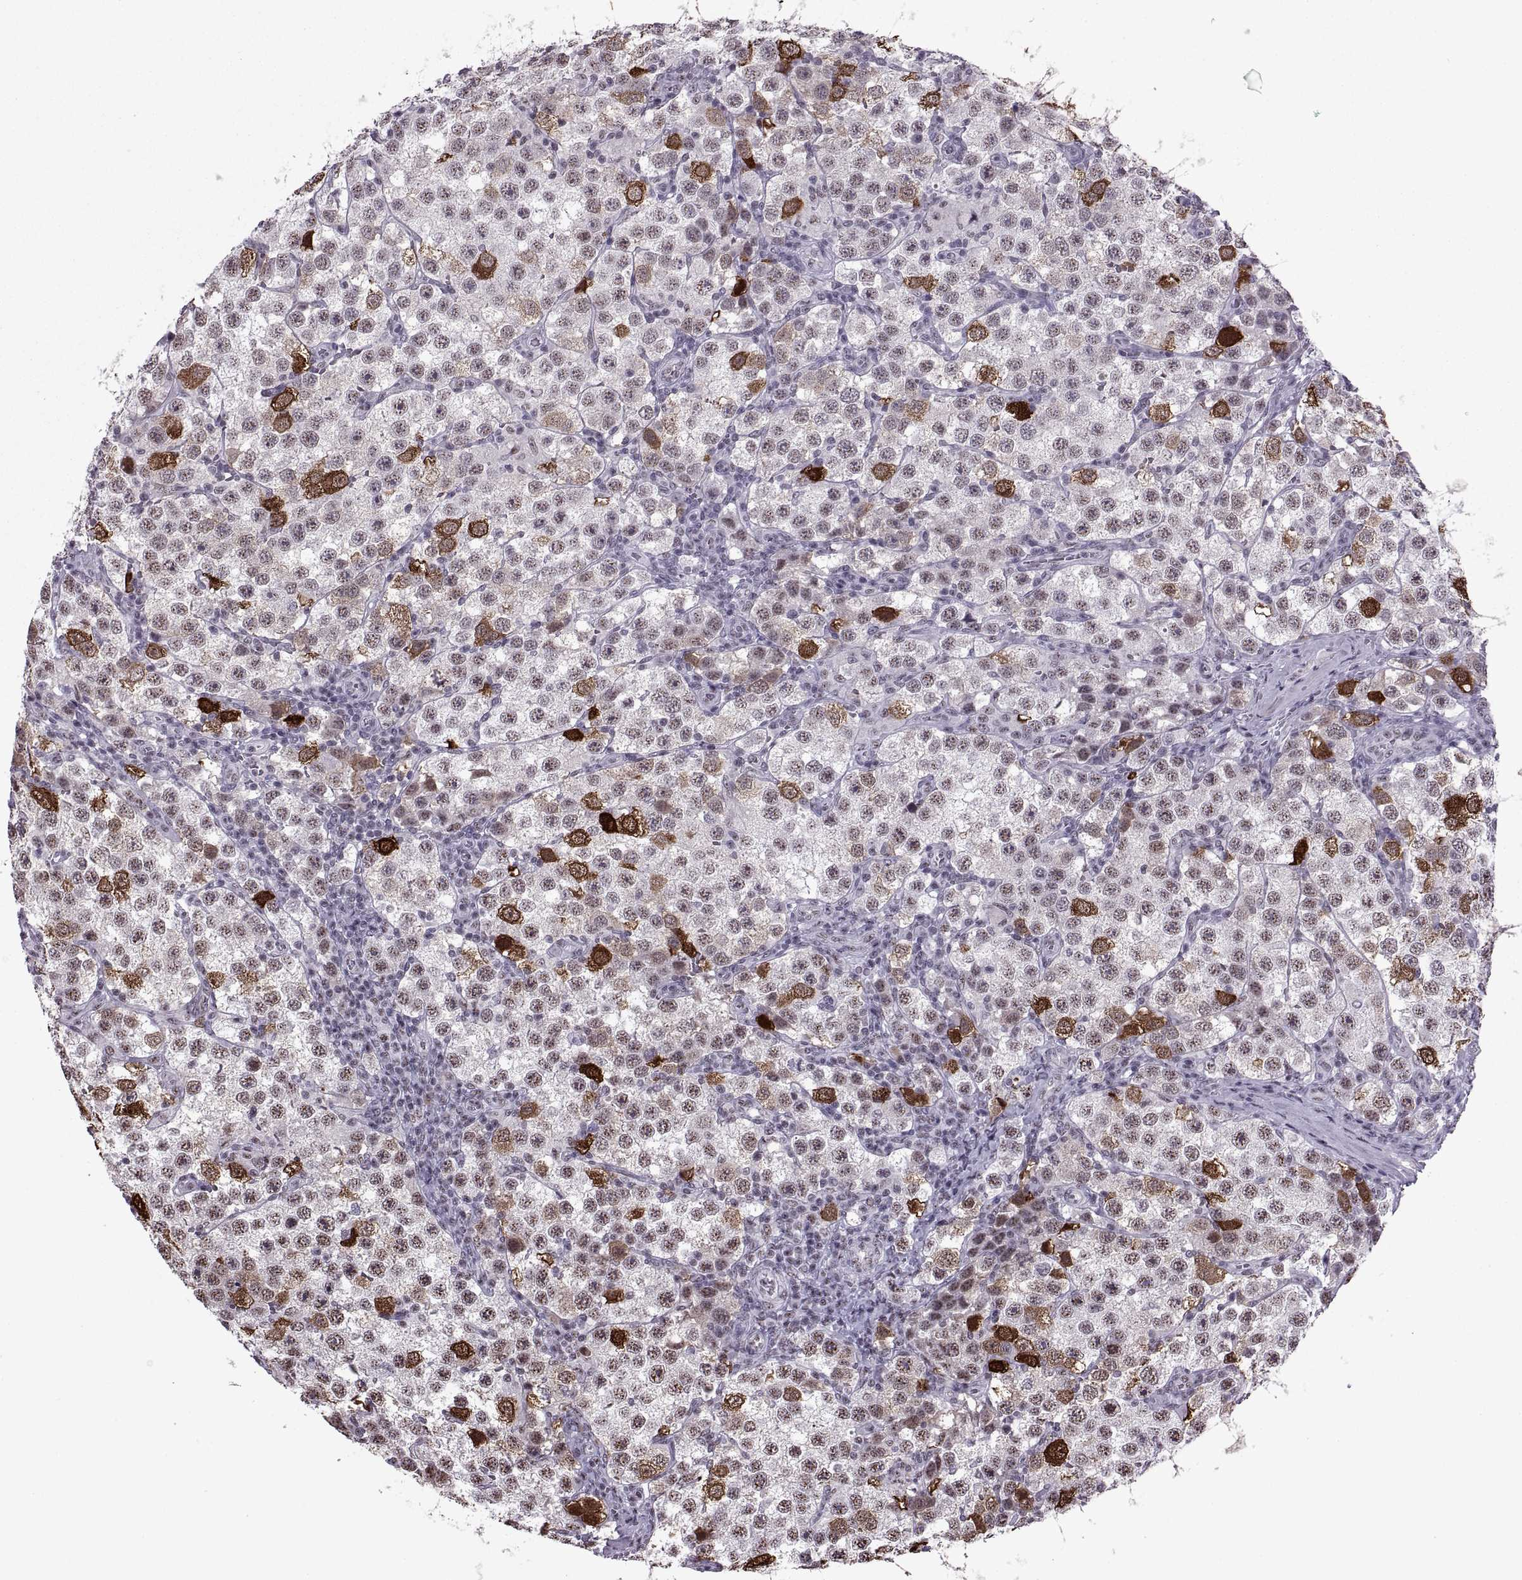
{"staining": {"intensity": "strong", "quantity": "<25%", "location": "cytoplasmic/membranous"}, "tissue": "testis cancer", "cell_type": "Tumor cells", "image_type": "cancer", "snomed": [{"axis": "morphology", "description": "Seminoma, NOS"}, {"axis": "topography", "description": "Testis"}], "caption": "Testis seminoma stained for a protein shows strong cytoplasmic/membranous positivity in tumor cells.", "gene": "MAGEA4", "patient": {"sex": "male", "age": 37}}